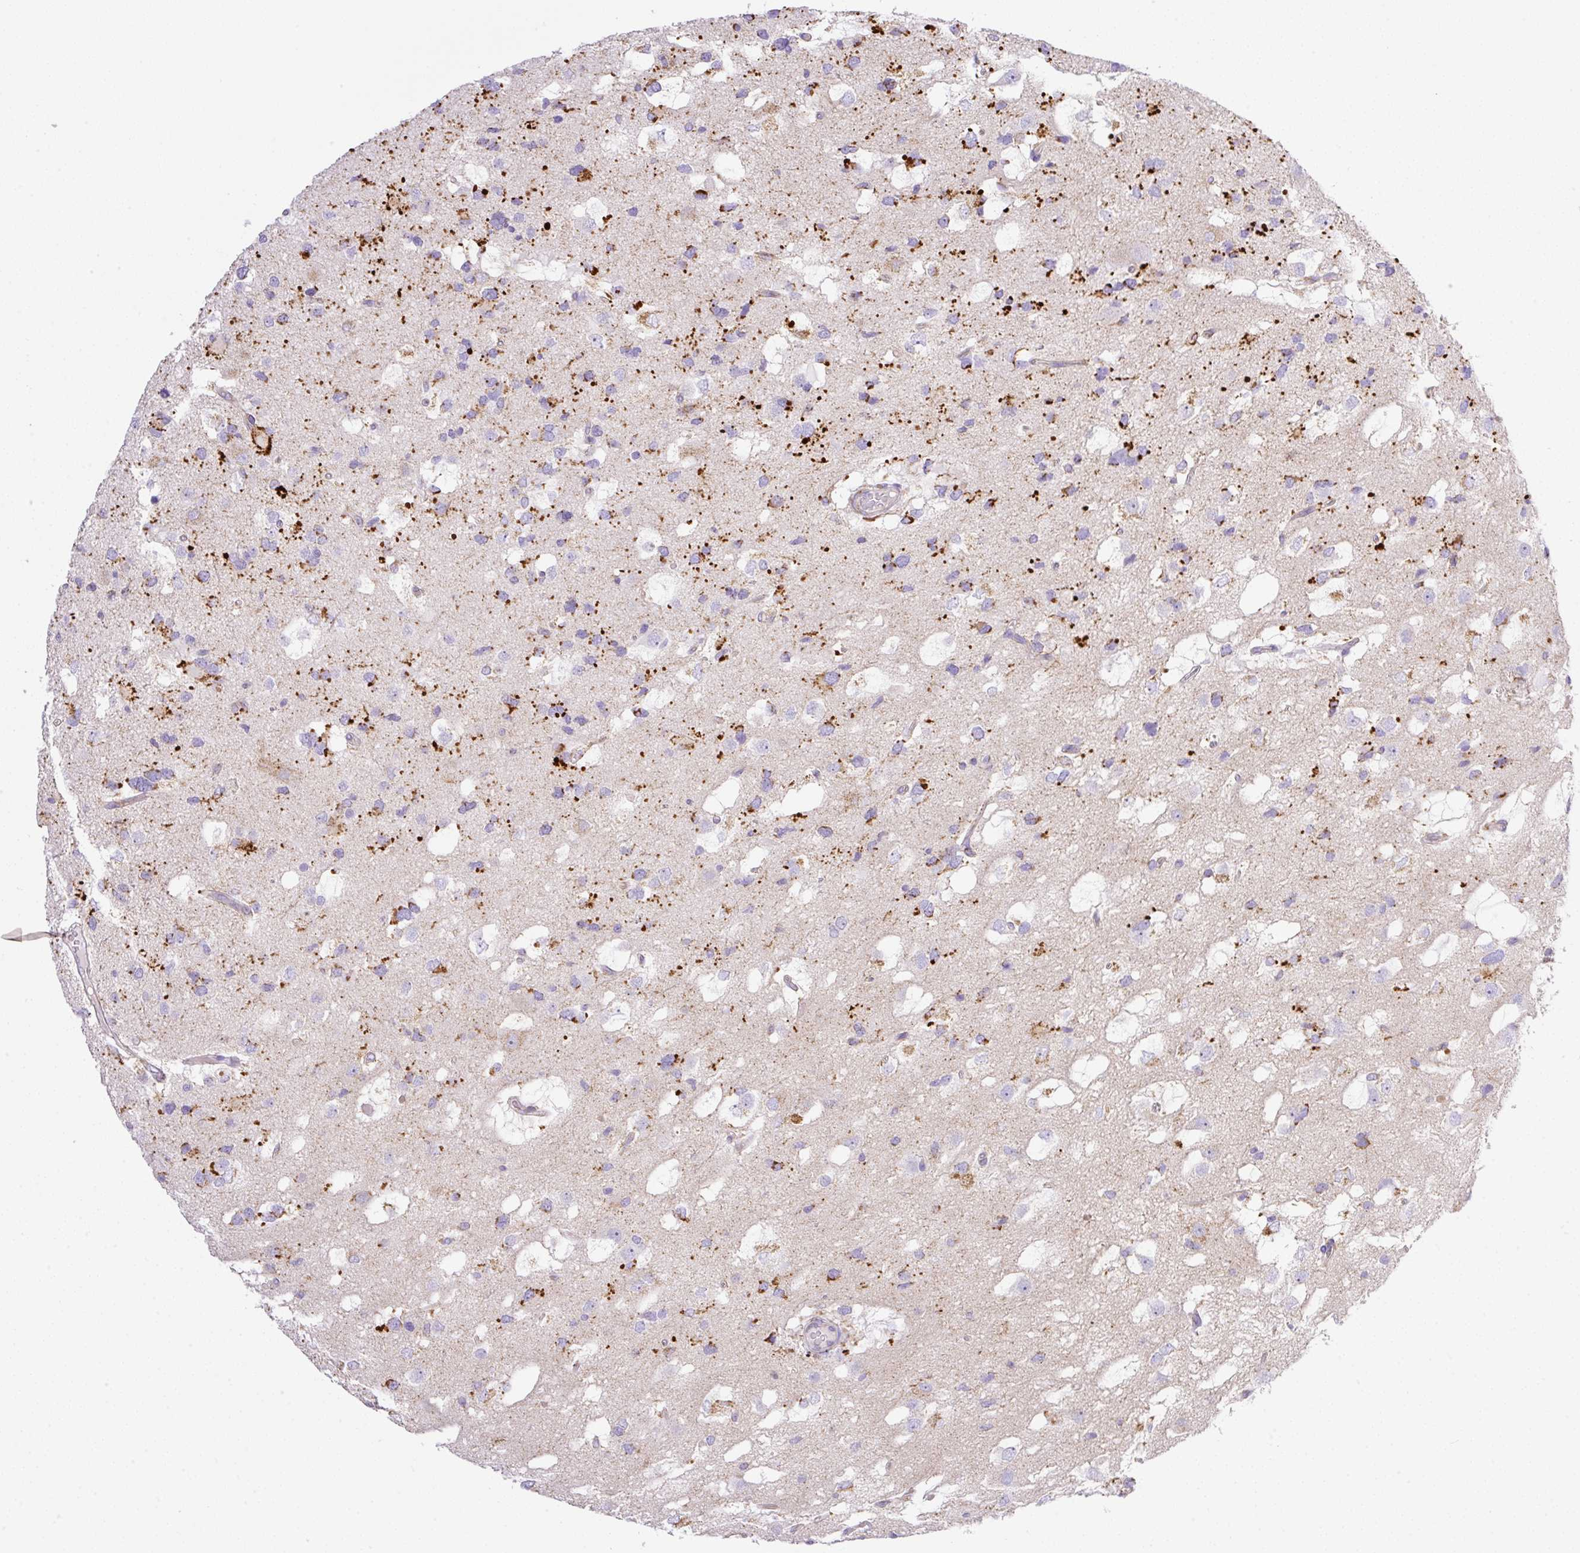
{"staining": {"intensity": "strong", "quantity": "<25%", "location": "cytoplasmic/membranous"}, "tissue": "glioma", "cell_type": "Tumor cells", "image_type": "cancer", "snomed": [{"axis": "morphology", "description": "Glioma, malignant, High grade"}, {"axis": "topography", "description": "Brain"}], "caption": "This is a micrograph of IHC staining of glioma, which shows strong positivity in the cytoplasmic/membranous of tumor cells.", "gene": "NF1", "patient": {"sex": "male", "age": 53}}